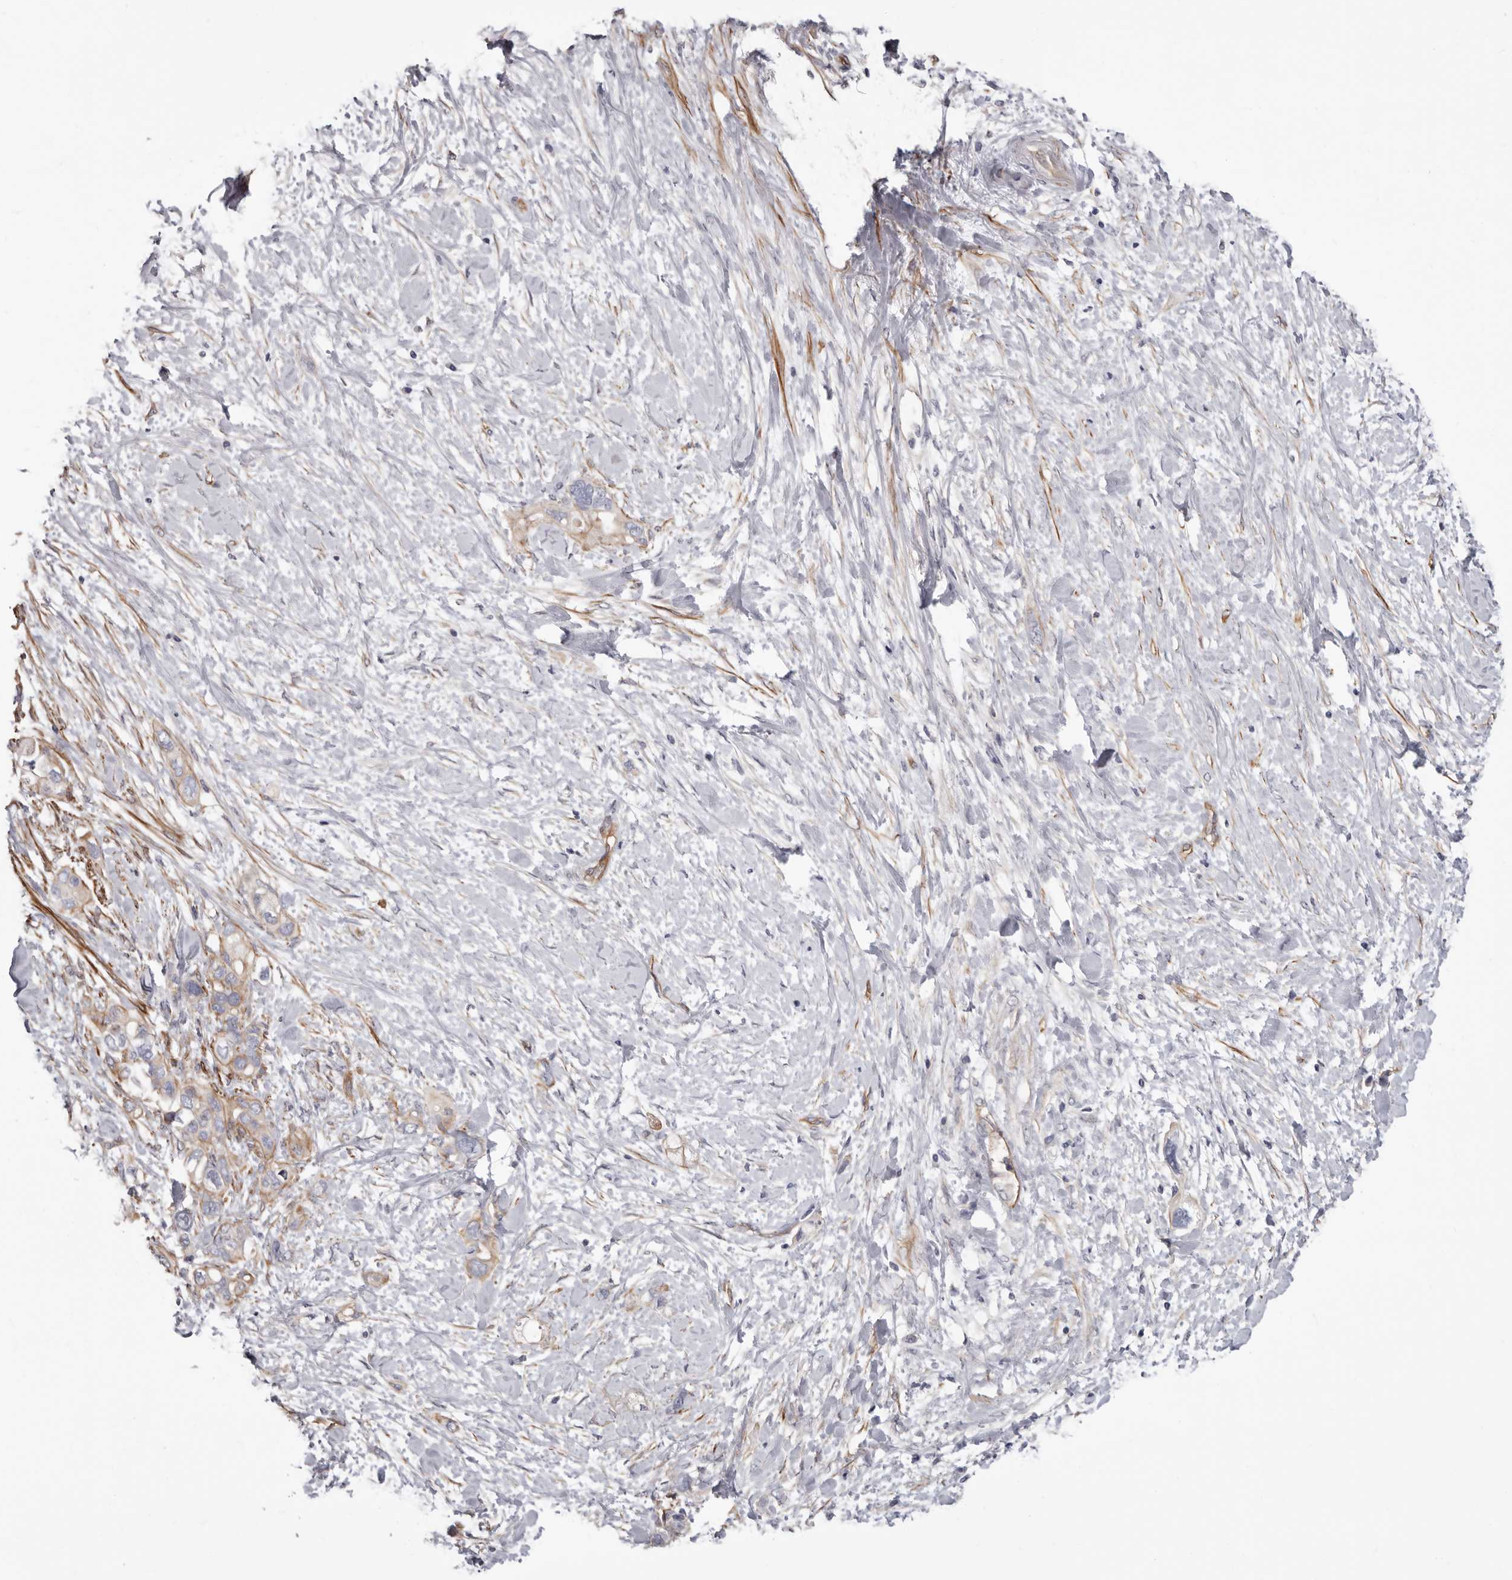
{"staining": {"intensity": "weak", "quantity": "<25%", "location": "cytoplasmic/membranous"}, "tissue": "pancreatic cancer", "cell_type": "Tumor cells", "image_type": "cancer", "snomed": [{"axis": "morphology", "description": "Adenocarcinoma, NOS"}, {"axis": "topography", "description": "Pancreas"}], "caption": "There is no significant positivity in tumor cells of adenocarcinoma (pancreatic). Nuclei are stained in blue.", "gene": "ADGRL4", "patient": {"sex": "female", "age": 56}}